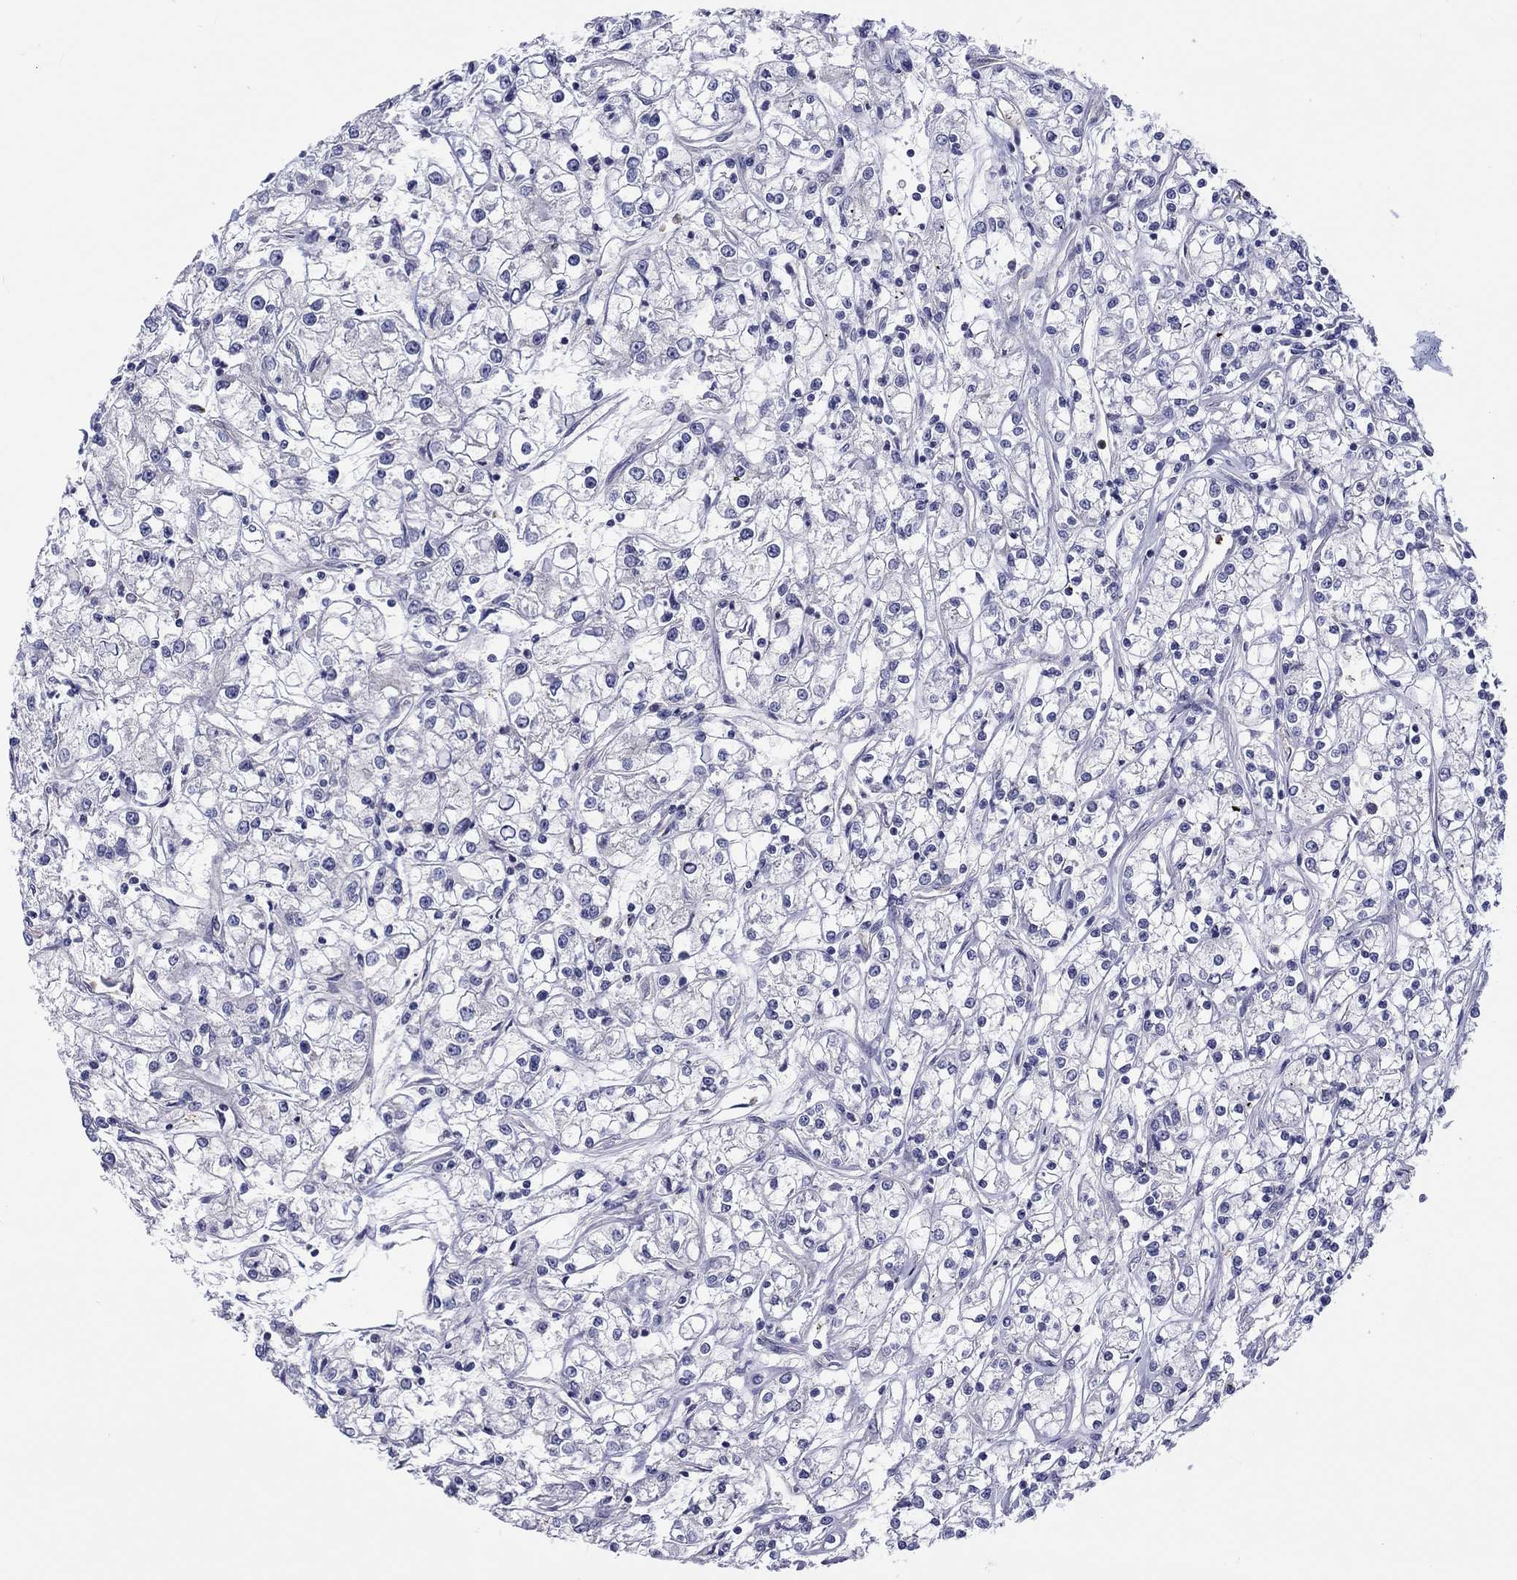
{"staining": {"intensity": "negative", "quantity": "none", "location": "none"}, "tissue": "renal cancer", "cell_type": "Tumor cells", "image_type": "cancer", "snomed": [{"axis": "morphology", "description": "Adenocarcinoma, NOS"}, {"axis": "topography", "description": "Kidney"}], "caption": "A high-resolution histopathology image shows immunohistochemistry staining of adenocarcinoma (renal), which demonstrates no significant staining in tumor cells. Nuclei are stained in blue.", "gene": "ABCG4", "patient": {"sex": "female", "age": 59}}